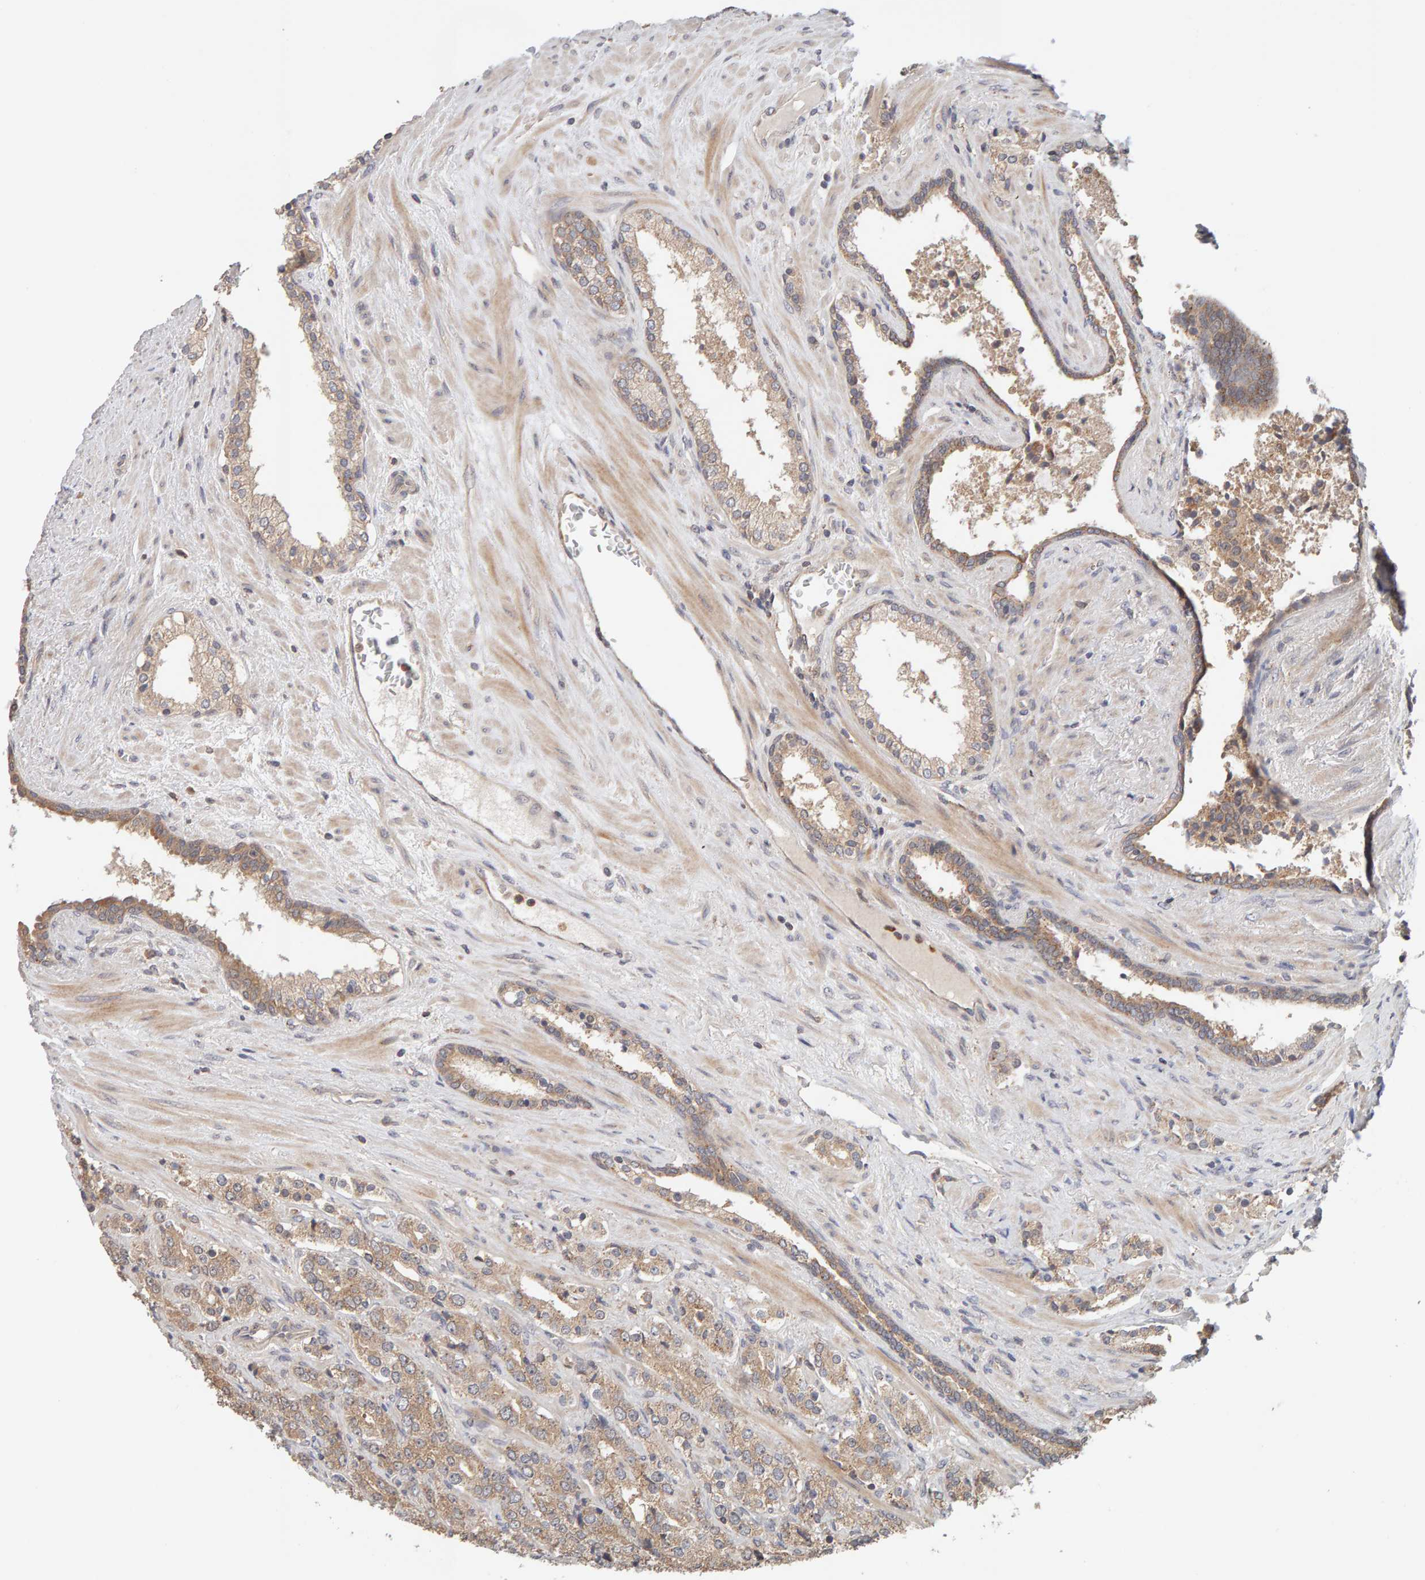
{"staining": {"intensity": "moderate", "quantity": ">75%", "location": "cytoplasmic/membranous"}, "tissue": "prostate cancer", "cell_type": "Tumor cells", "image_type": "cancer", "snomed": [{"axis": "morphology", "description": "Adenocarcinoma, High grade"}, {"axis": "topography", "description": "Prostate"}], "caption": "Protein analysis of prostate cancer (adenocarcinoma (high-grade)) tissue reveals moderate cytoplasmic/membranous positivity in about >75% of tumor cells.", "gene": "DNAJC7", "patient": {"sex": "male", "age": 71}}